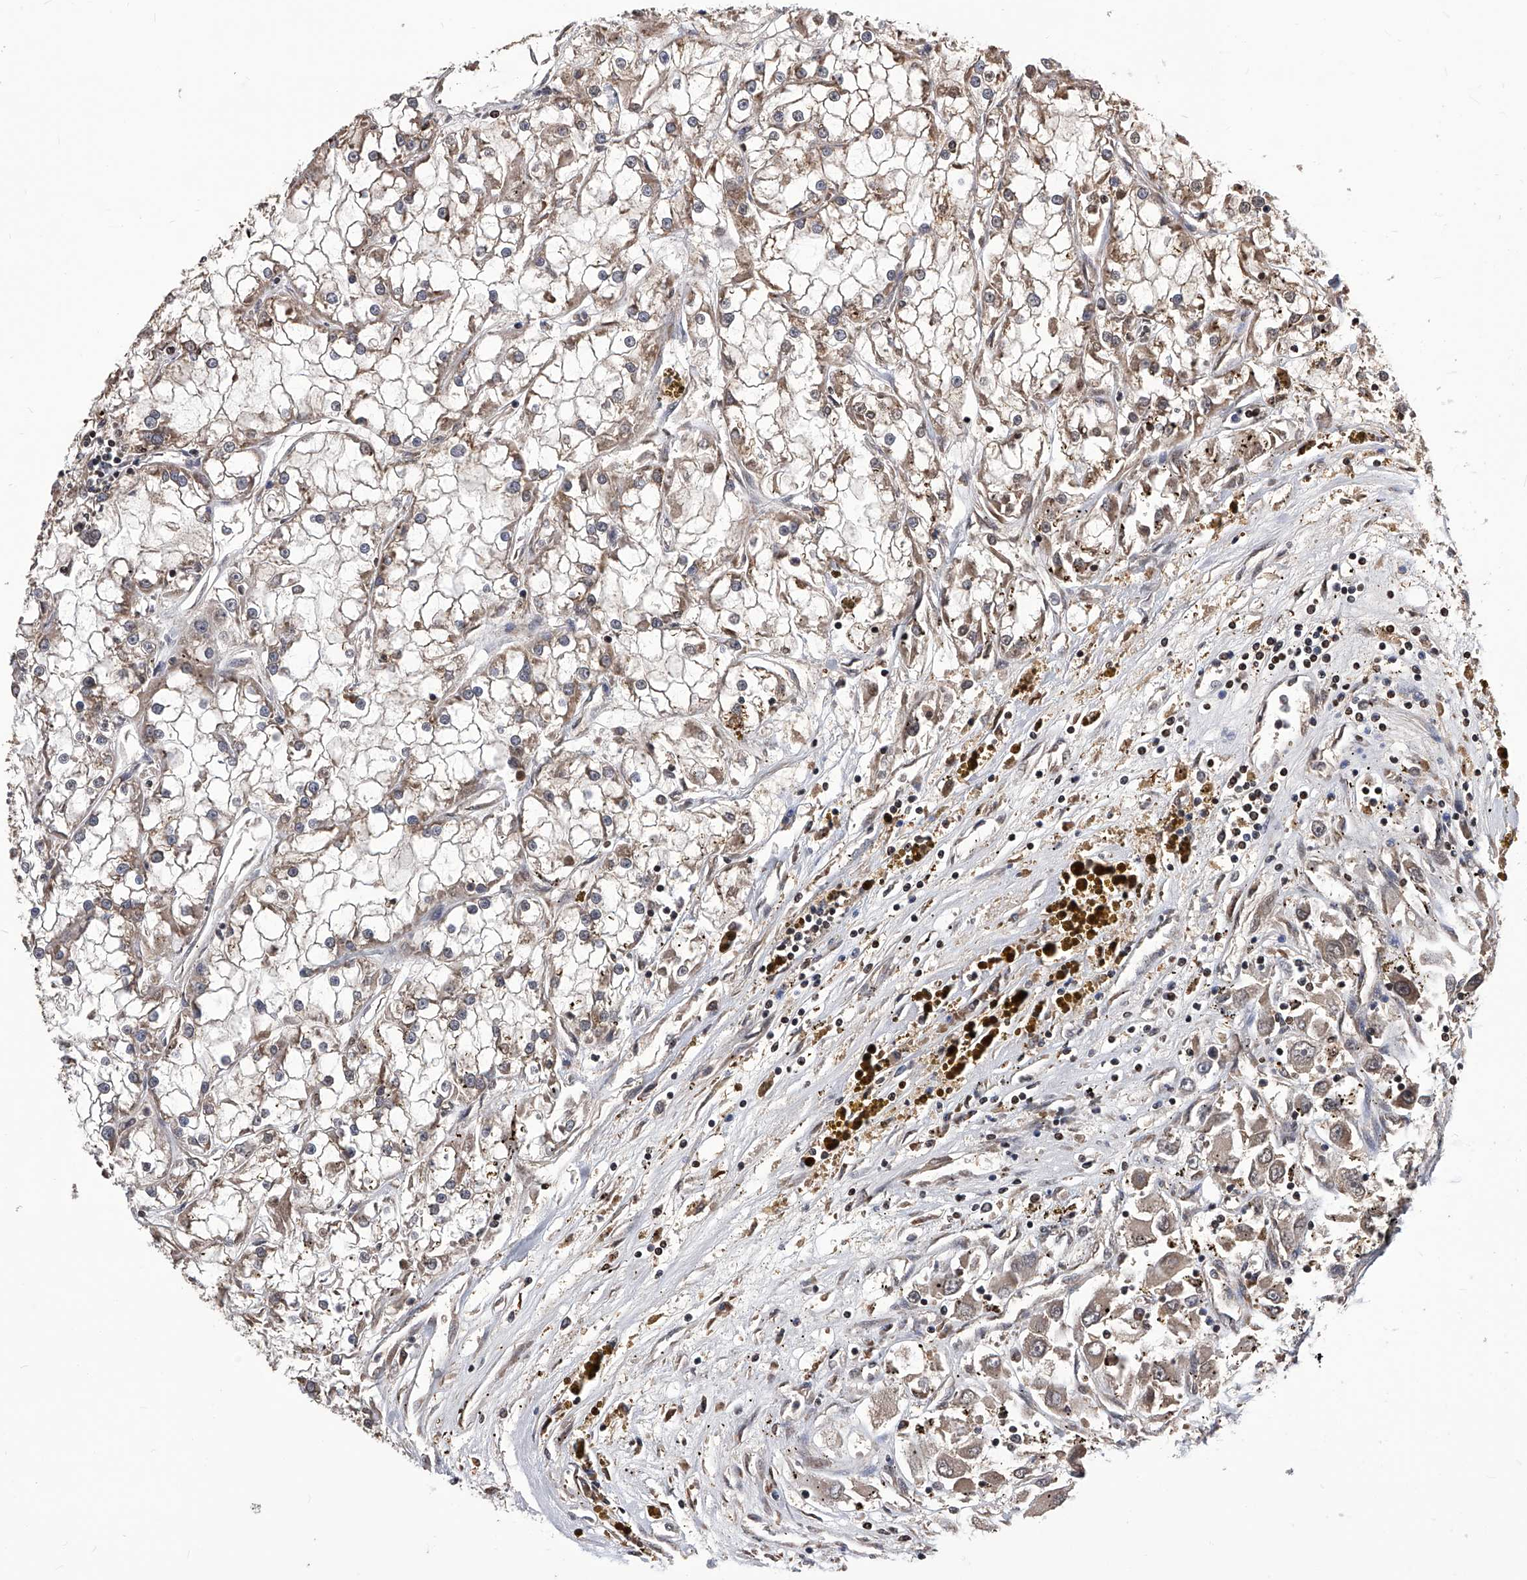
{"staining": {"intensity": "weak", "quantity": "25%-75%", "location": "cytoplasmic/membranous"}, "tissue": "renal cancer", "cell_type": "Tumor cells", "image_type": "cancer", "snomed": [{"axis": "morphology", "description": "Adenocarcinoma, NOS"}, {"axis": "topography", "description": "Kidney"}], "caption": "Human renal cancer stained for a protein (brown) reveals weak cytoplasmic/membranous positive positivity in about 25%-75% of tumor cells.", "gene": "ID1", "patient": {"sex": "female", "age": 52}}